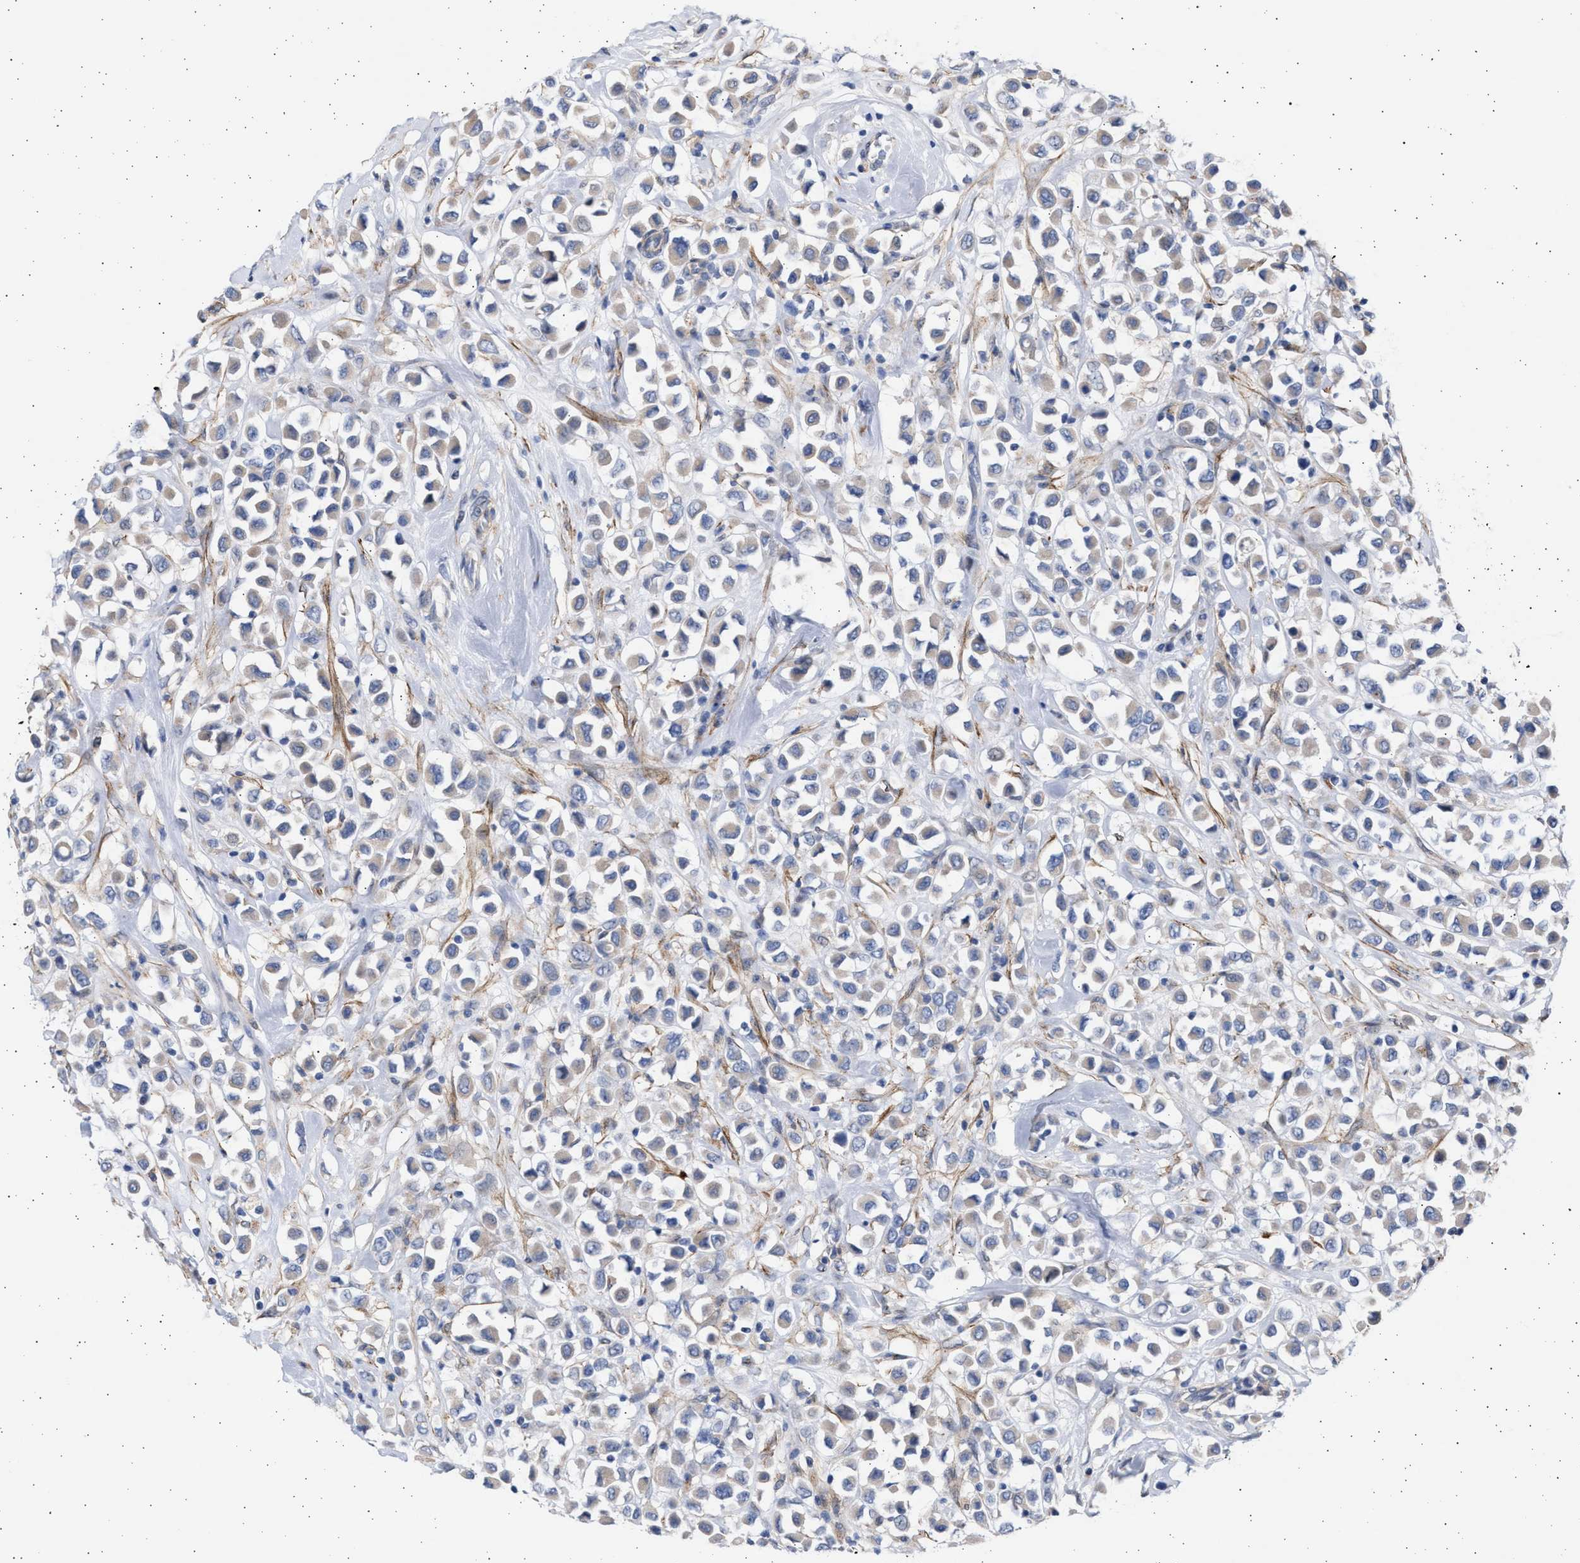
{"staining": {"intensity": "negative", "quantity": "none", "location": "none"}, "tissue": "breast cancer", "cell_type": "Tumor cells", "image_type": "cancer", "snomed": [{"axis": "morphology", "description": "Duct carcinoma"}, {"axis": "topography", "description": "Breast"}], "caption": "Immunohistochemistry (IHC) histopathology image of human breast cancer stained for a protein (brown), which displays no staining in tumor cells.", "gene": "NBR1", "patient": {"sex": "female", "age": 61}}